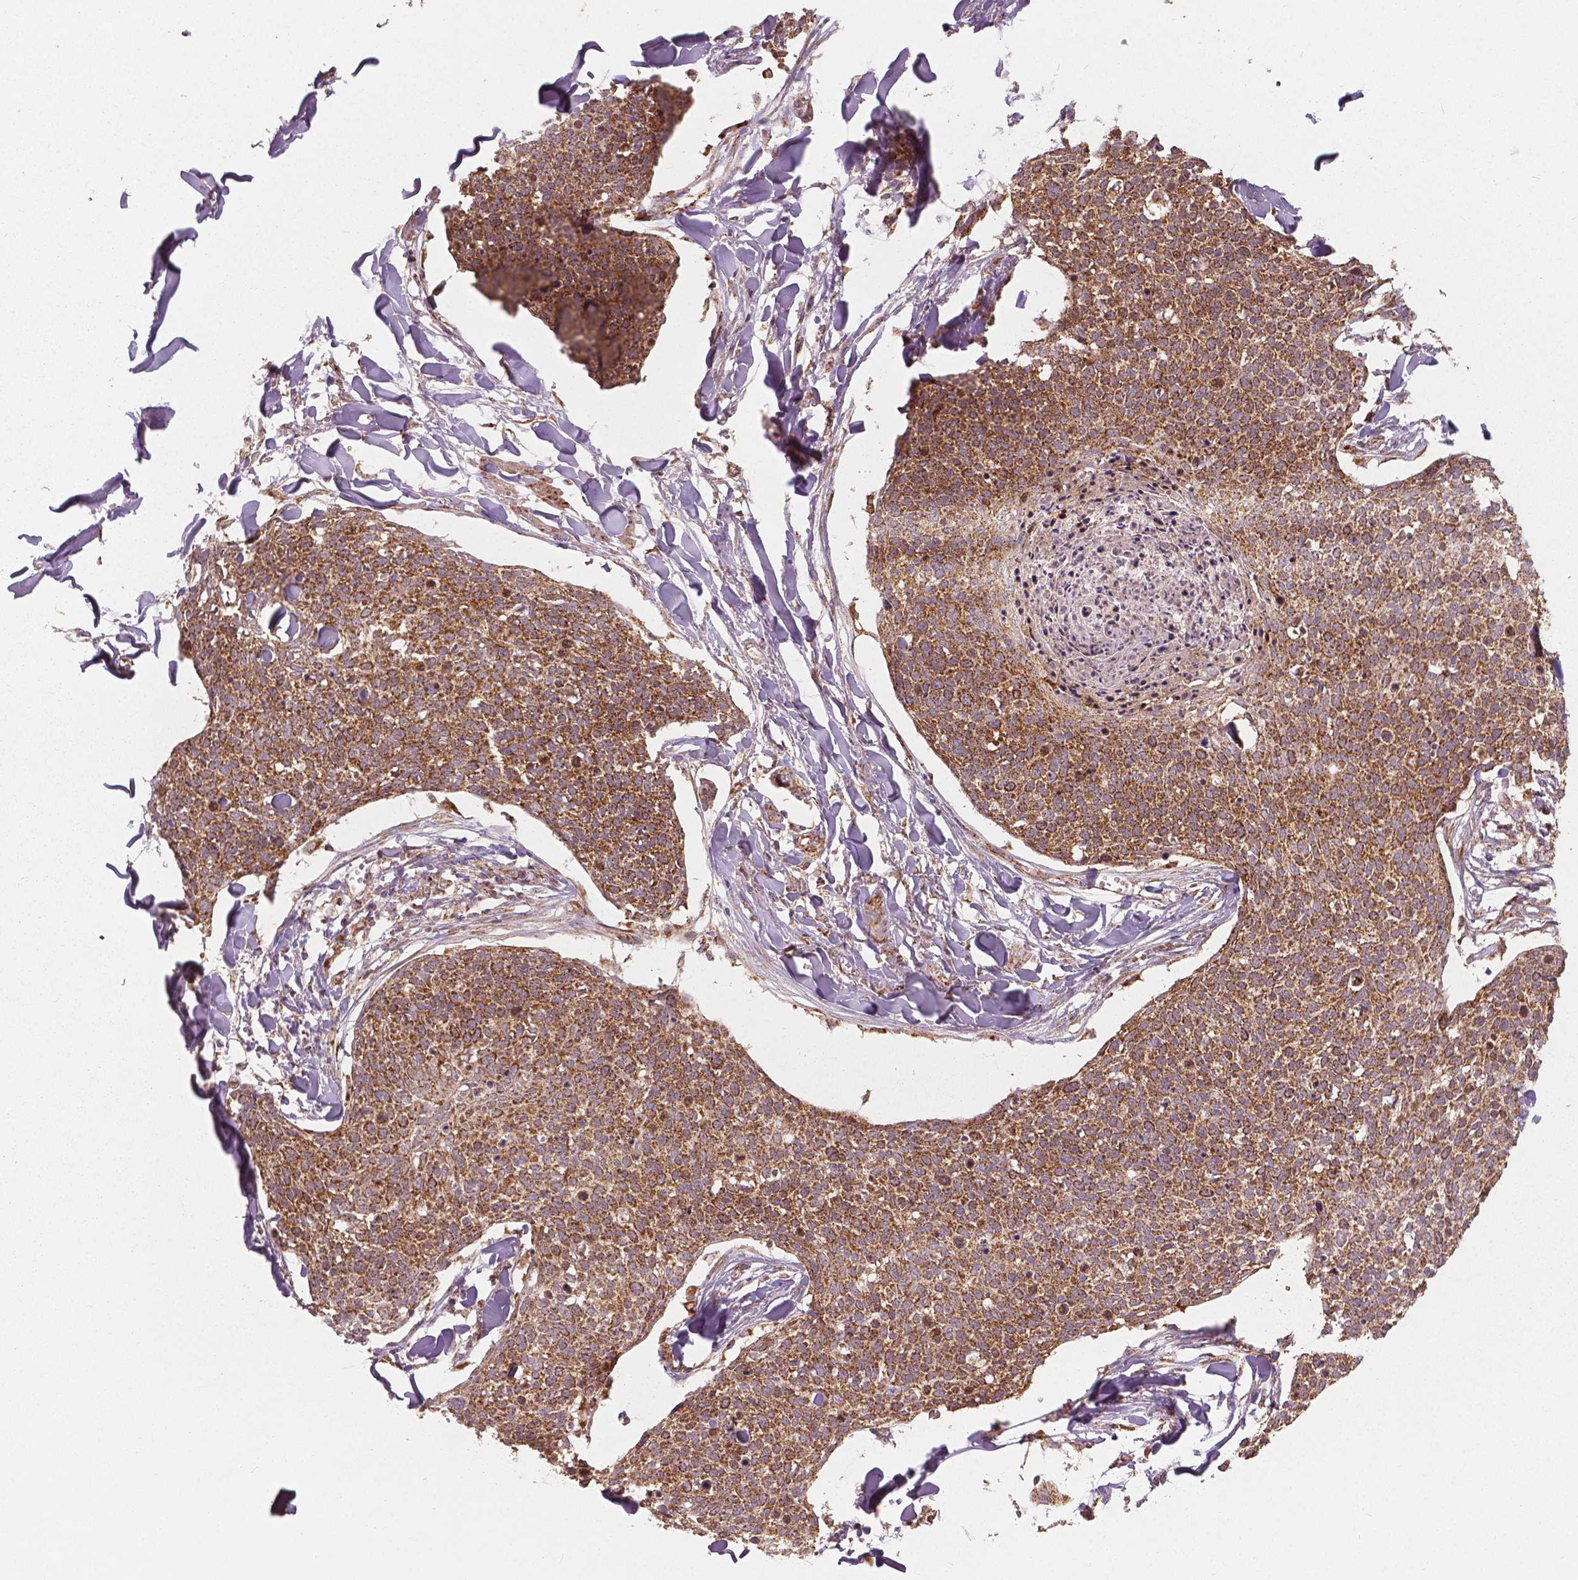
{"staining": {"intensity": "strong", "quantity": ">75%", "location": "cytoplasmic/membranous"}, "tissue": "skin cancer", "cell_type": "Tumor cells", "image_type": "cancer", "snomed": [{"axis": "morphology", "description": "Squamous cell carcinoma, NOS"}, {"axis": "topography", "description": "Skin"}, {"axis": "topography", "description": "Vulva"}], "caption": "Human skin cancer (squamous cell carcinoma) stained with a protein marker shows strong staining in tumor cells.", "gene": "PGAM5", "patient": {"sex": "female", "age": 75}}